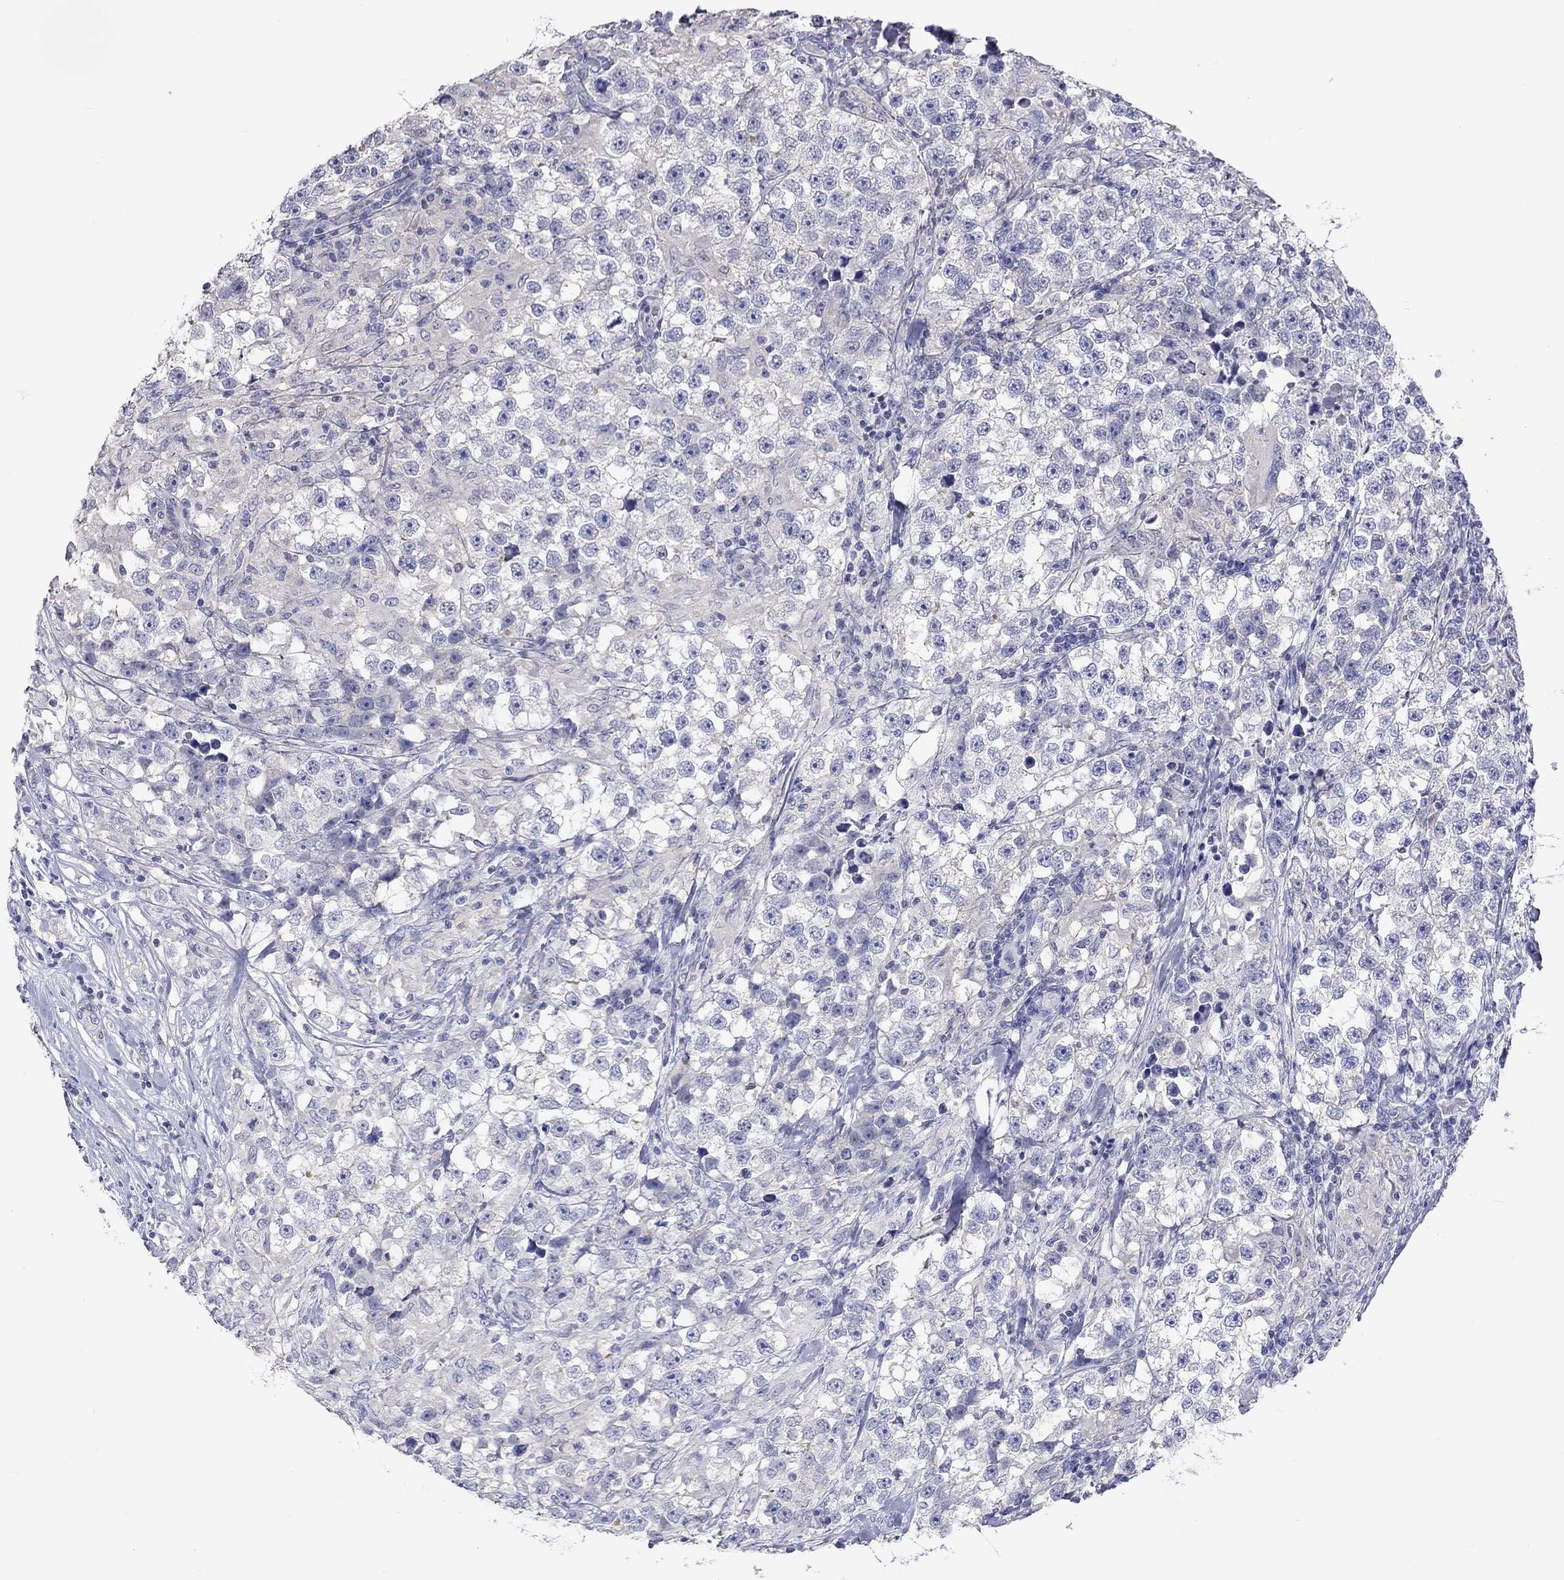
{"staining": {"intensity": "negative", "quantity": "none", "location": "none"}, "tissue": "testis cancer", "cell_type": "Tumor cells", "image_type": "cancer", "snomed": [{"axis": "morphology", "description": "Seminoma, NOS"}, {"axis": "topography", "description": "Testis"}], "caption": "Tumor cells show no significant protein expression in testis cancer (seminoma).", "gene": "LRFN4", "patient": {"sex": "male", "age": 46}}